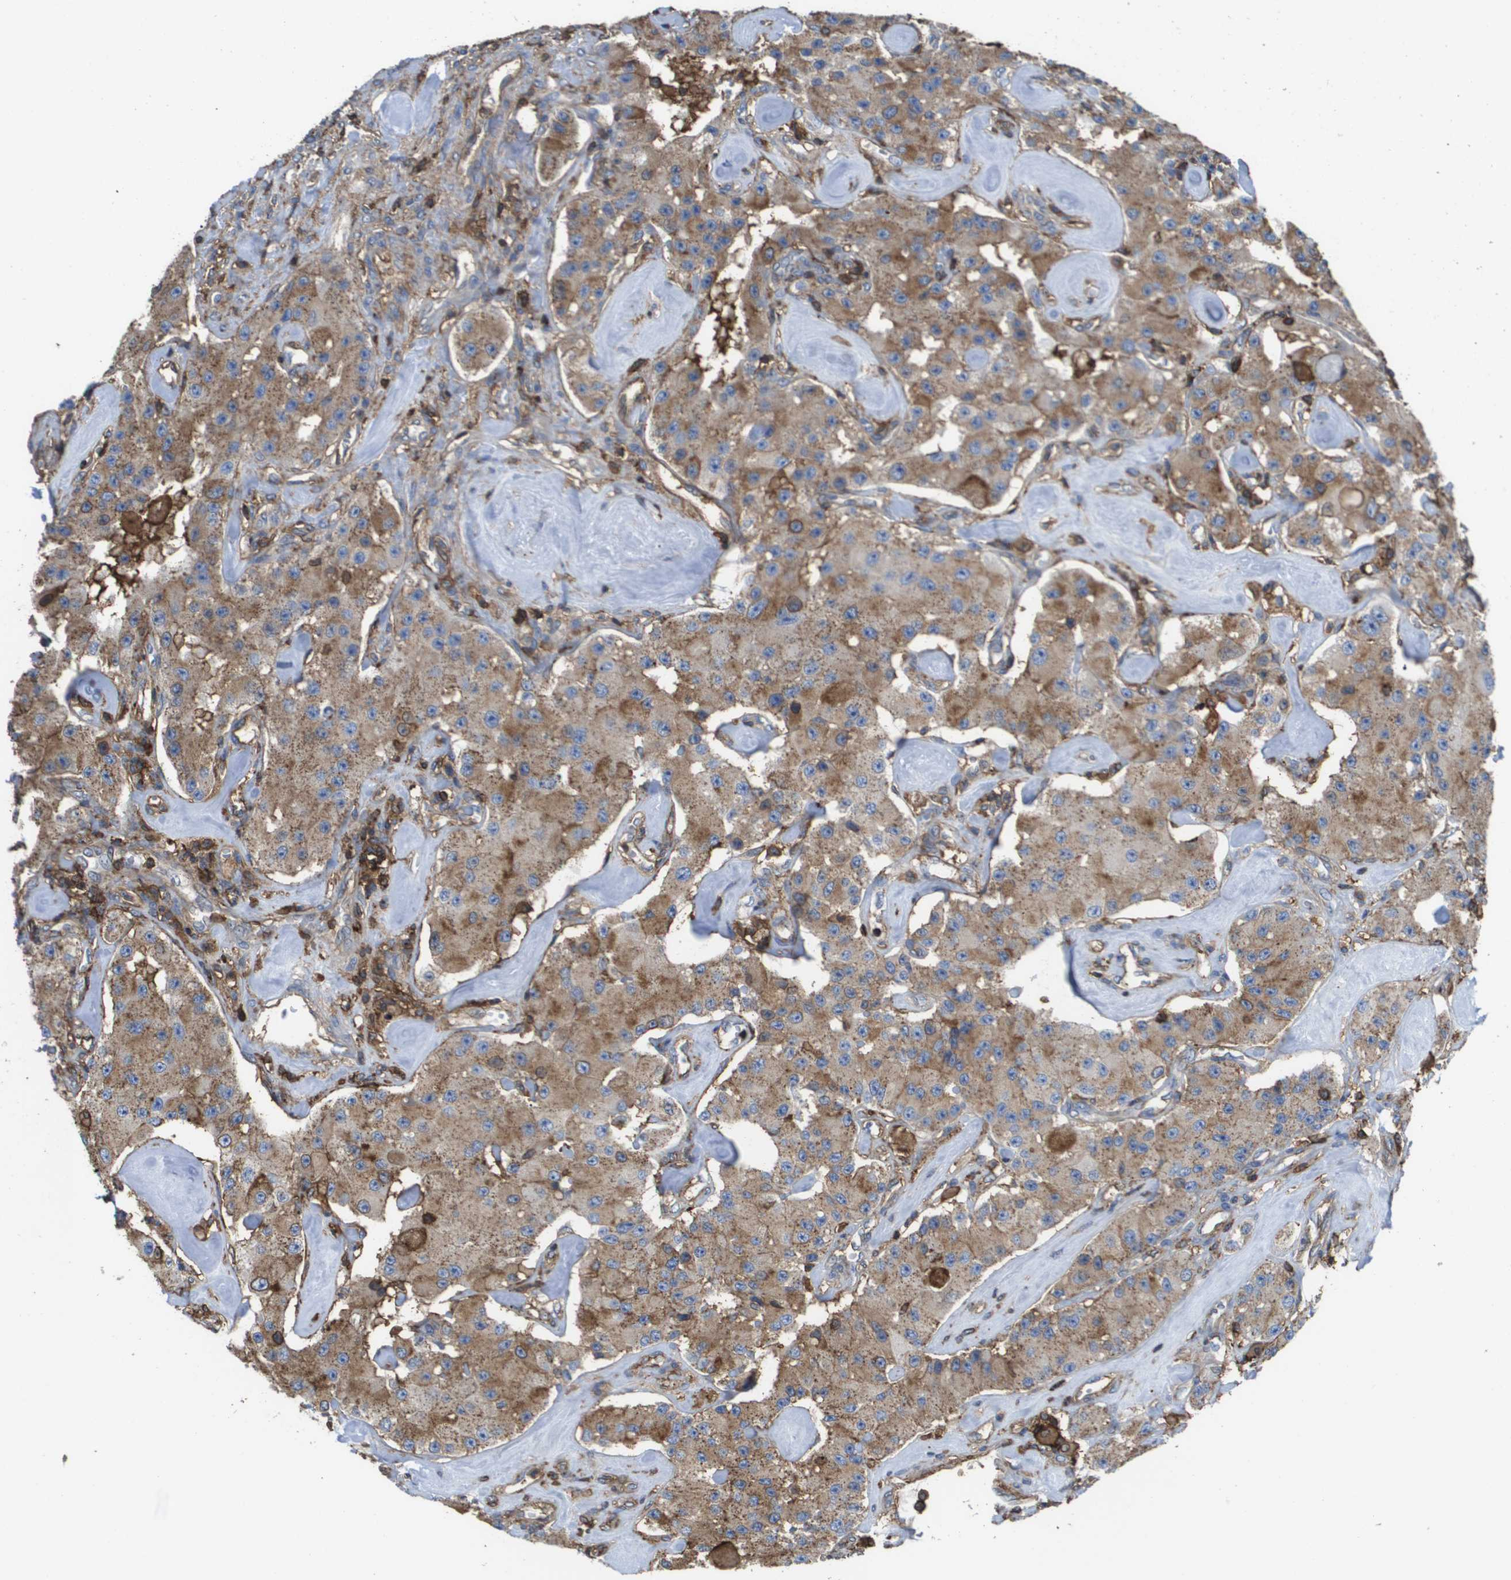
{"staining": {"intensity": "moderate", "quantity": ">75%", "location": "cytoplasmic/membranous"}, "tissue": "carcinoid", "cell_type": "Tumor cells", "image_type": "cancer", "snomed": [{"axis": "morphology", "description": "Carcinoid, malignant, NOS"}, {"axis": "topography", "description": "Pancreas"}], "caption": "The photomicrograph reveals immunohistochemical staining of malignant carcinoid. There is moderate cytoplasmic/membranous positivity is present in about >75% of tumor cells.", "gene": "PASK", "patient": {"sex": "male", "age": 41}}